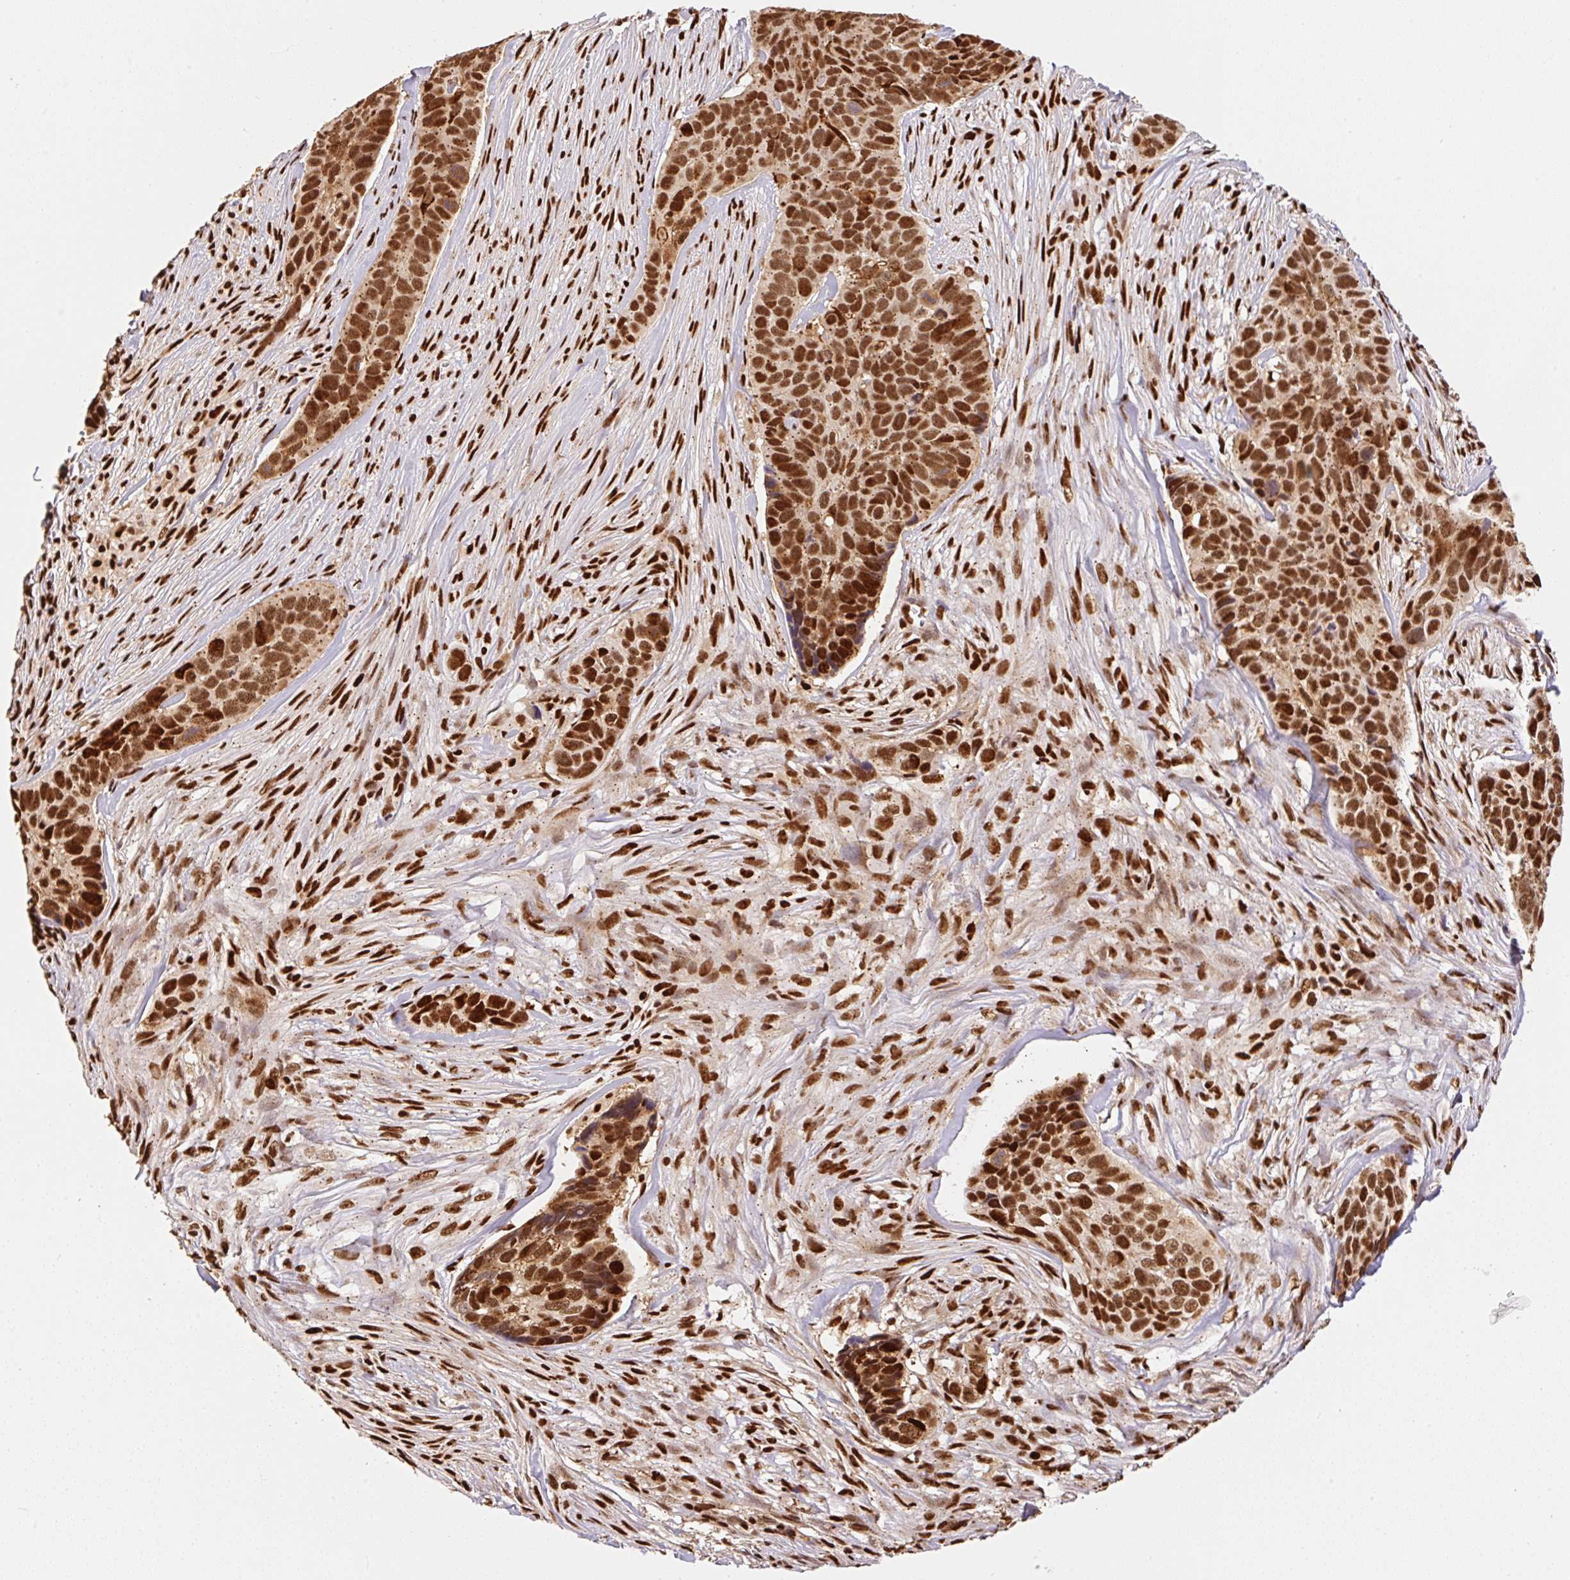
{"staining": {"intensity": "strong", "quantity": ">75%", "location": "nuclear"}, "tissue": "skin cancer", "cell_type": "Tumor cells", "image_type": "cancer", "snomed": [{"axis": "morphology", "description": "Basal cell carcinoma"}, {"axis": "topography", "description": "Skin"}], "caption": "Immunohistochemical staining of human basal cell carcinoma (skin) reveals high levels of strong nuclear protein positivity in approximately >75% of tumor cells.", "gene": "GPR139", "patient": {"sex": "female", "age": 82}}